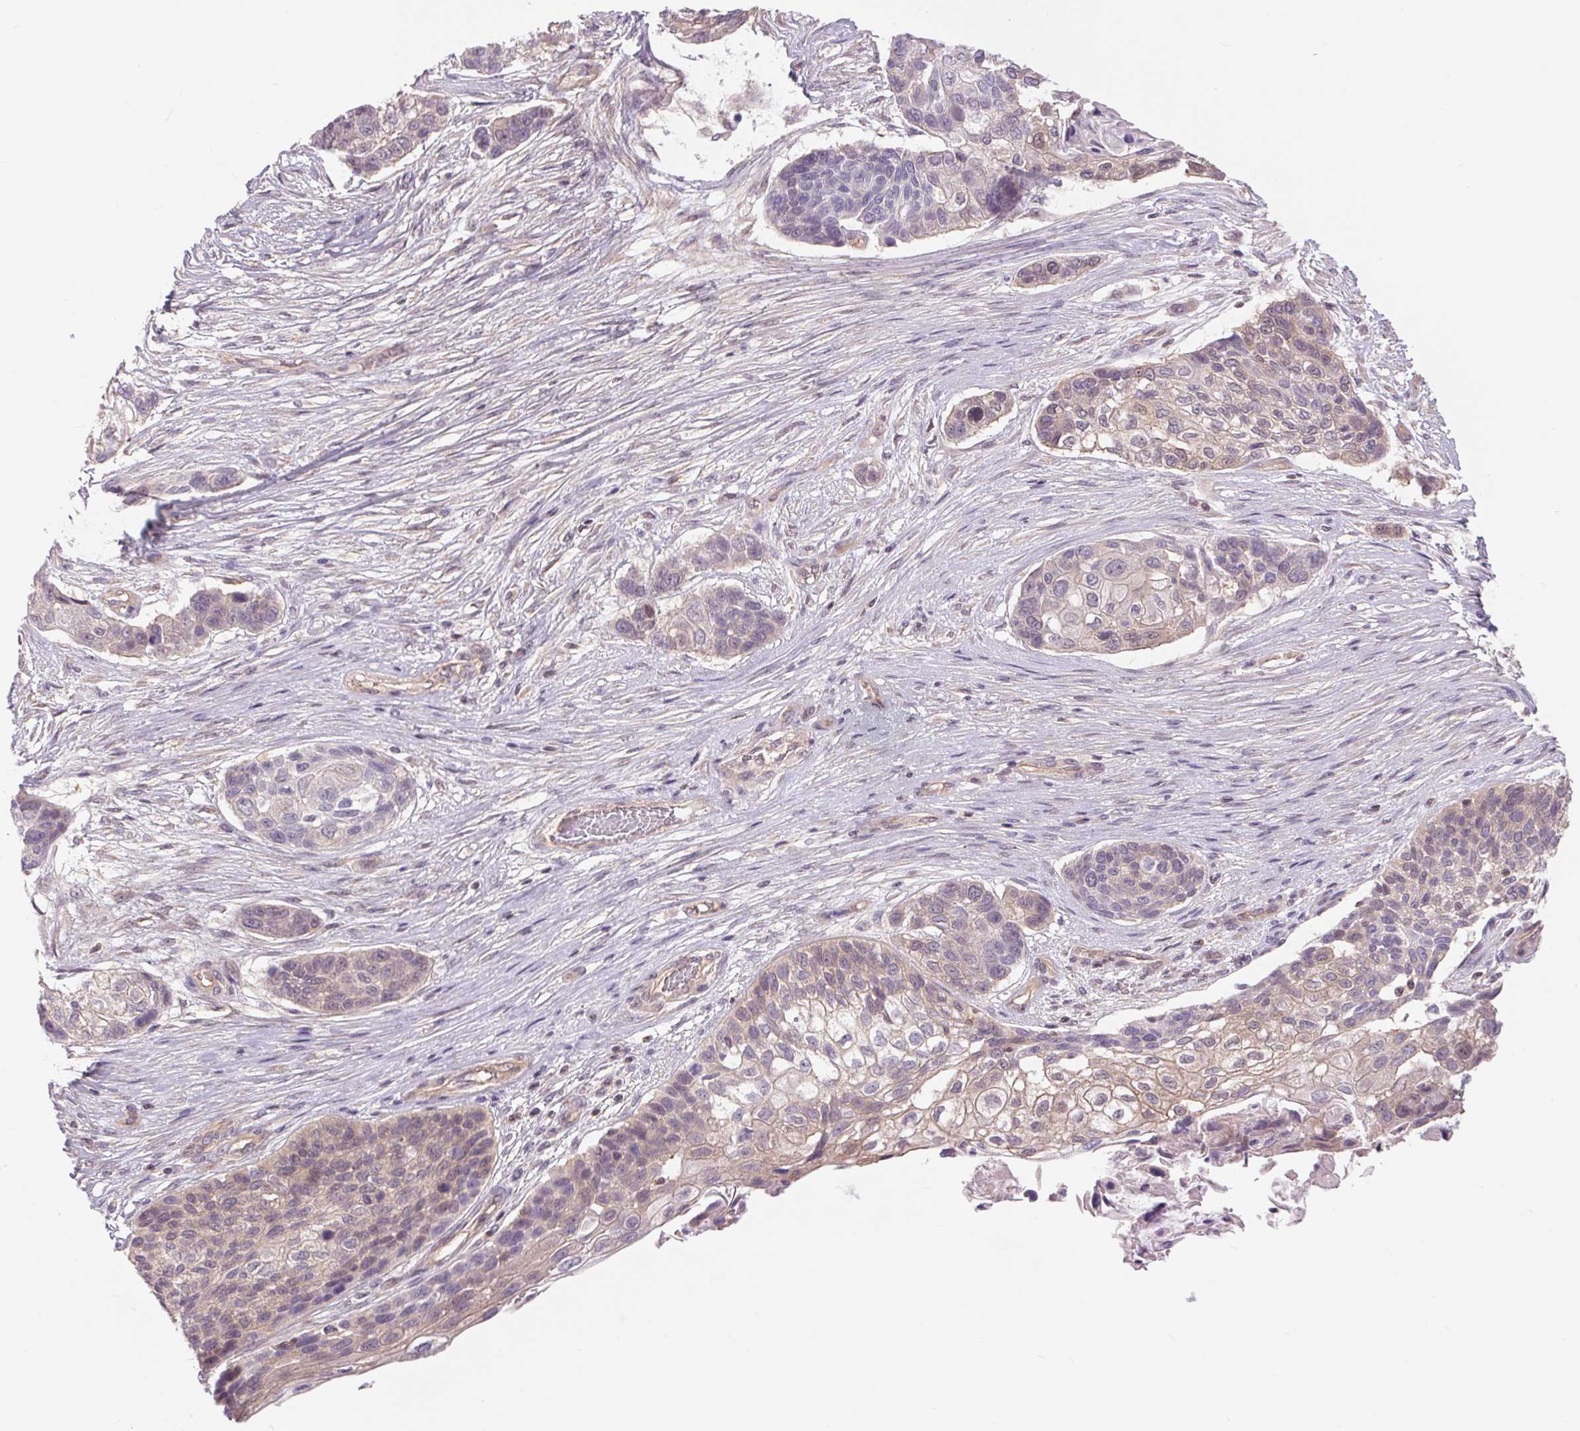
{"staining": {"intensity": "weak", "quantity": "<25%", "location": "cytoplasmic/membranous"}, "tissue": "lung cancer", "cell_type": "Tumor cells", "image_type": "cancer", "snomed": [{"axis": "morphology", "description": "Squamous cell carcinoma, NOS"}, {"axis": "topography", "description": "Lung"}], "caption": "Human squamous cell carcinoma (lung) stained for a protein using immunohistochemistry demonstrates no expression in tumor cells.", "gene": "SH3RF2", "patient": {"sex": "male", "age": 69}}